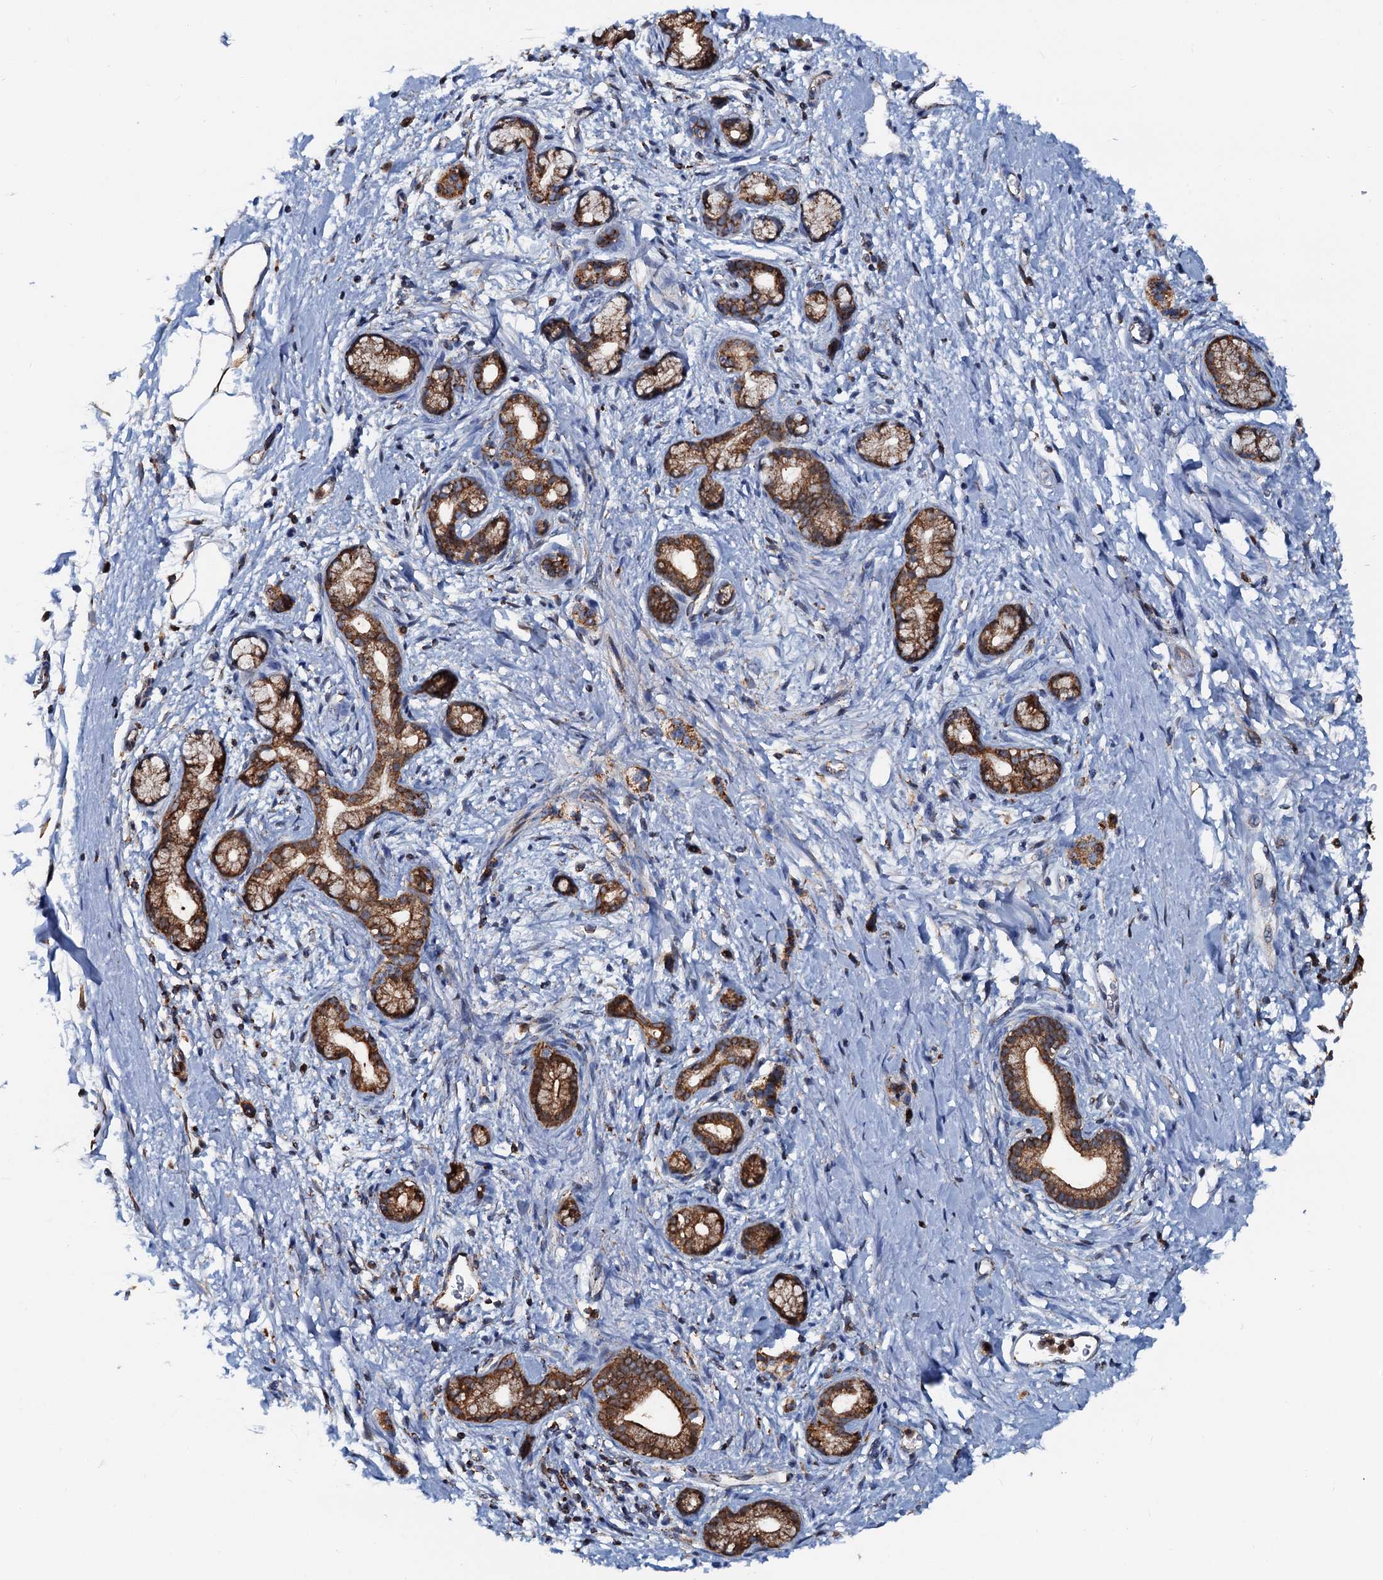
{"staining": {"intensity": "strong", "quantity": ">75%", "location": "cytoplasmic/membranous"}, "tissue": "pancreatic cancer", "cell_type": "Tumor cells", "image_type": "cancer", "snomed": [{"axis": "morphology", "description": "Adenocarcinoma, NOS"}, {"axis": "topography", "description": "Pancreas"}], "caption": "Pancreatic adenocarcinoma tissue shows strong cytoplasmic/membranous positivity in approximately >75% of tumor cells, visualized by immunohistochemistry. The staining is performed using DAB (3,3'-diaminobenzidine) brown chromogen to label protein expression. The nuclei are counter-stained blue using hematoxylin.", "gene": "AAGAB", "patient": {"sex": "male", "age": 58}}